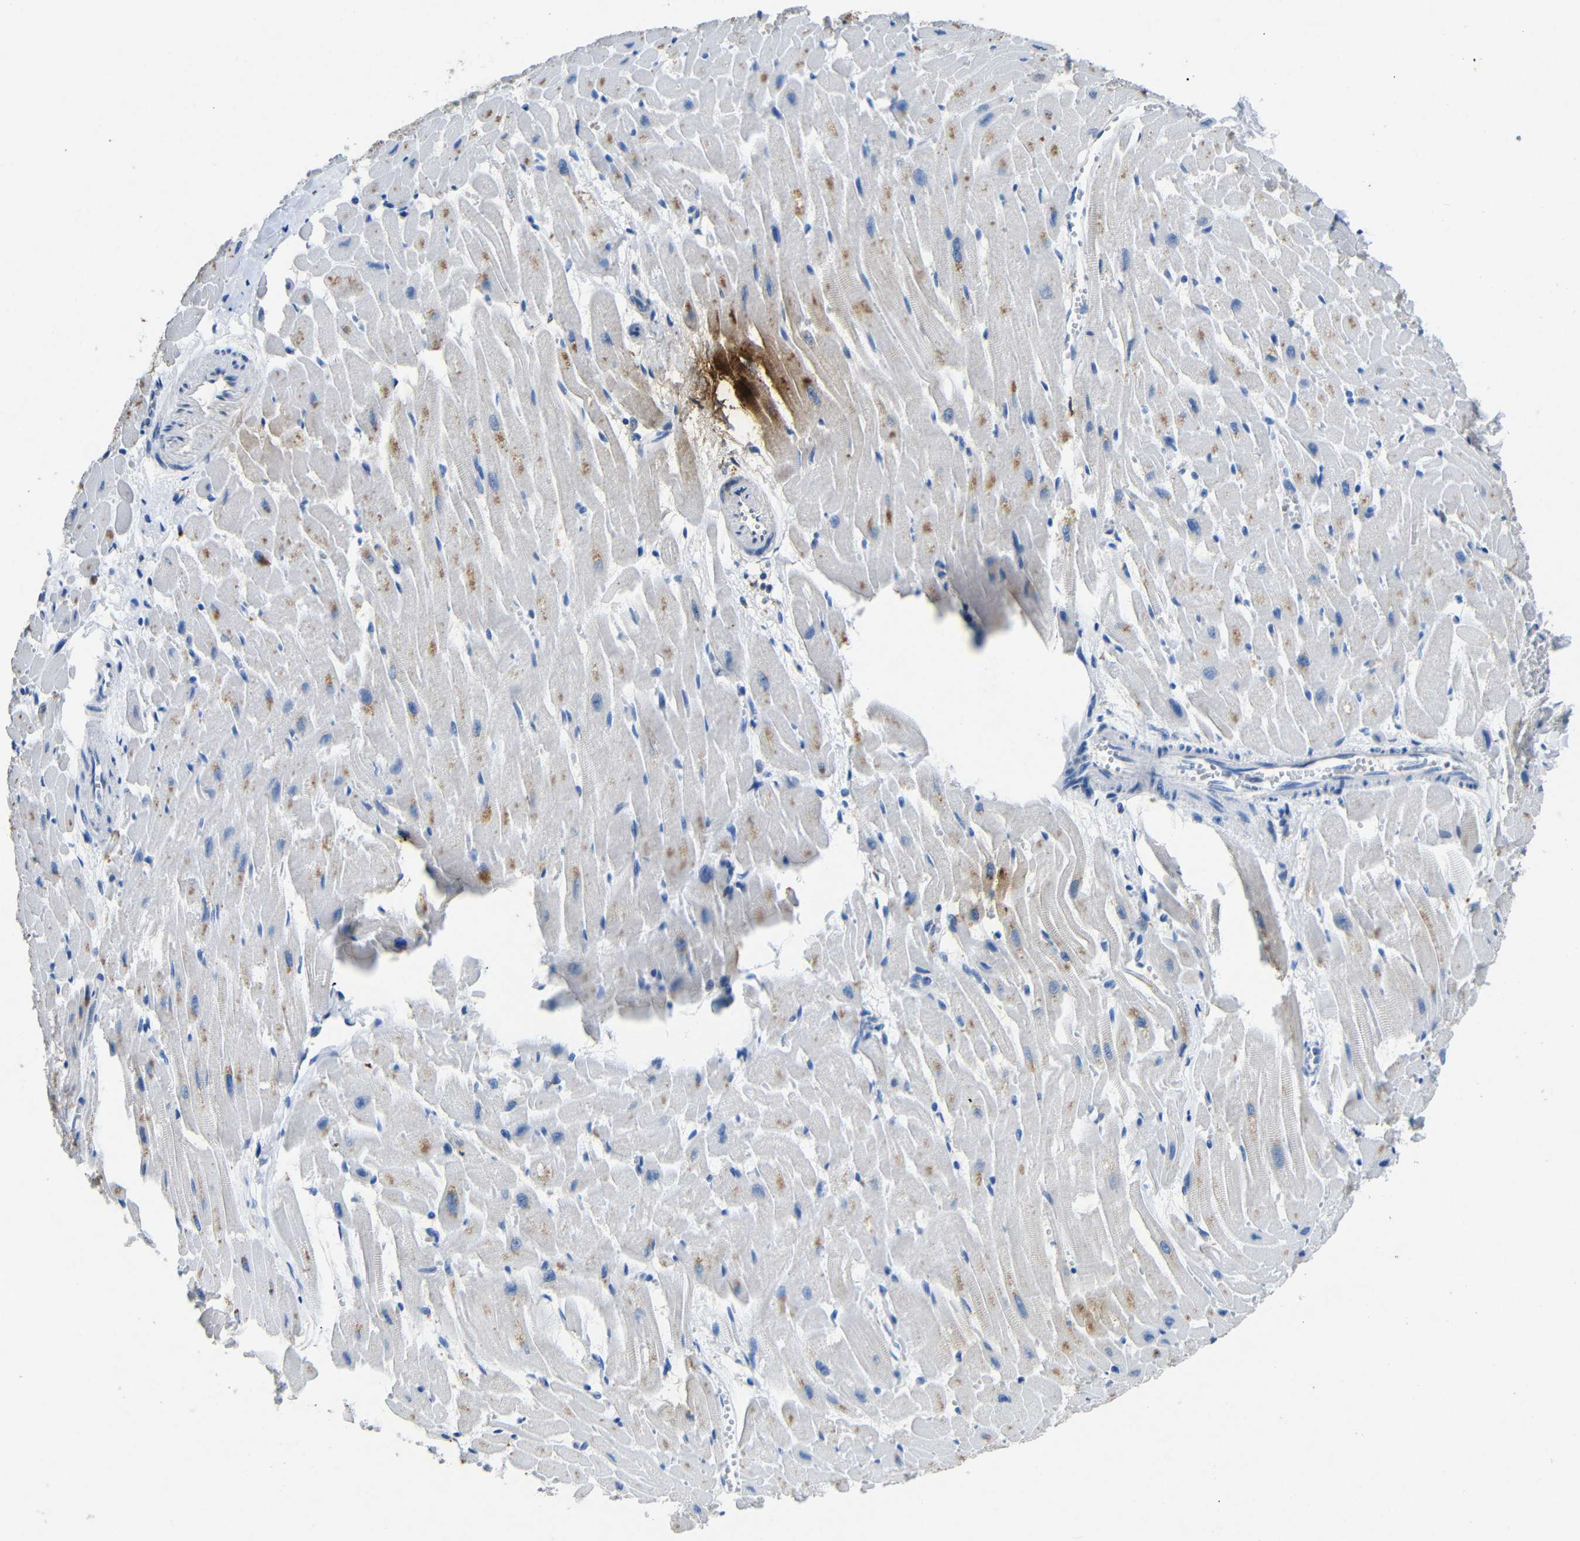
{"staining": {"intensity": "moderate", "quantity": "<25%", "location": "cytoplasmic/membranous"}, "tissue": "heart muscle", "cell_type": "Cardiomyocytes", "image_type": "normal", "snomed": [{"axis": "morphology", "description": "Normal tissue, NOS"}, {"axis": "topography", "description": "Heart"}], "caption": "Normal heart muscle was stained to show a protein in brown. There is low levels of moderate cytoplasmic/membranous expression in about <25% of cardiomyocytes. The staining was performed using DAB to visualize the protein expression in brown, while the nuclei were stained in blue with hematoxylin (Magnification: 20x).", "gene": "INCENP", "patient": {"sex": "female", "age": 19}}